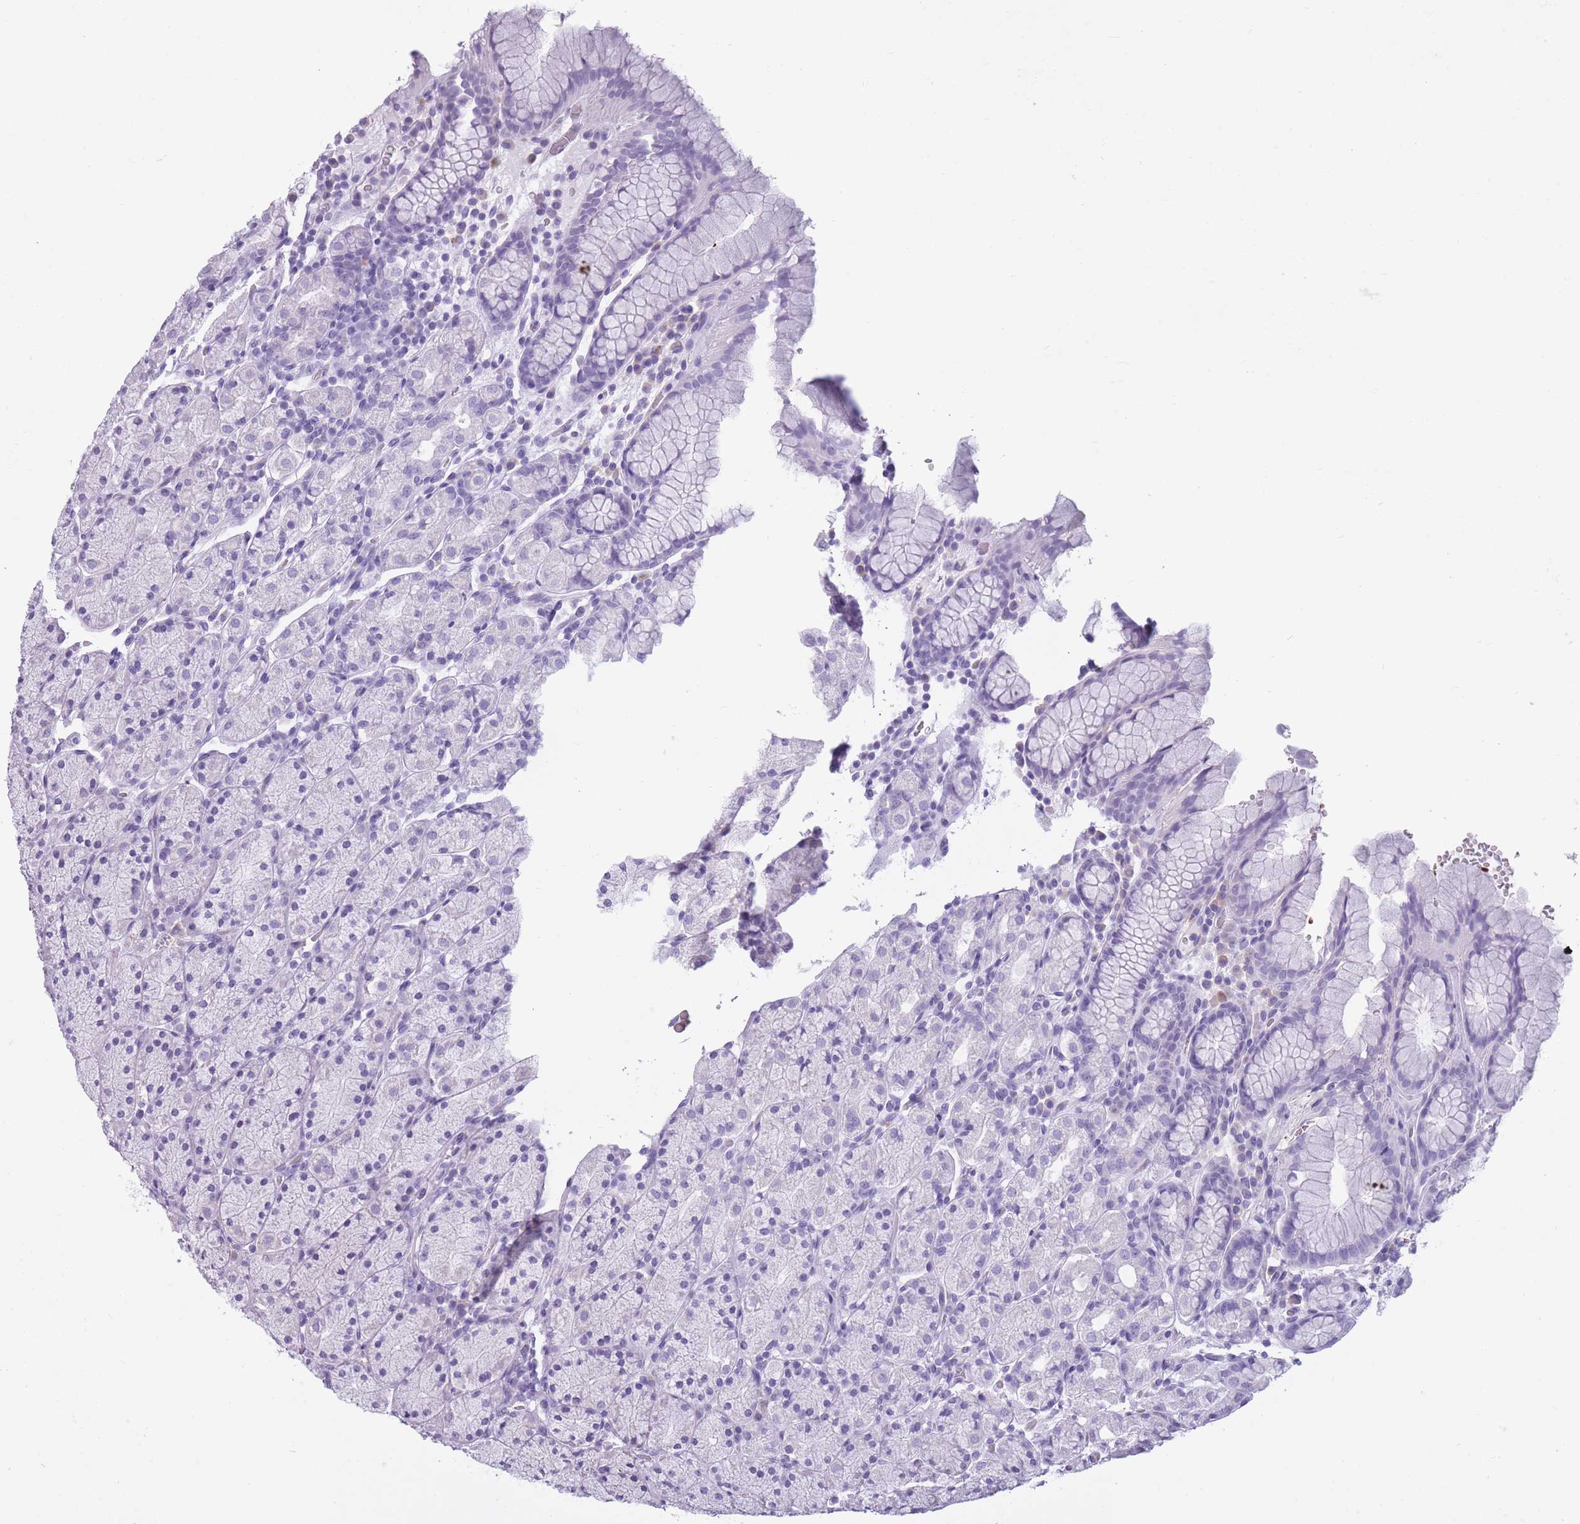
{"staining": {"intensity": "negative", "quantity": "none", "location": "none"}, "tissue": "stomach", "cell_type": "Glandular cells", "image_type": "normal", "snomed": [{"axis": "morphology", "description": "Normal tissue, NOS"}, {"axis": "topography", "description": "Stomach, upper"}, {"axis": "topography", "description": "Stomach"}], "caption": "Immunohistochemistry micrograph of unremarkable stomach stained for a protein (brown), which displays no expression in glandular cells.", "gene": "OR7C1", "patient": {"sex": "male", "age": 62}}